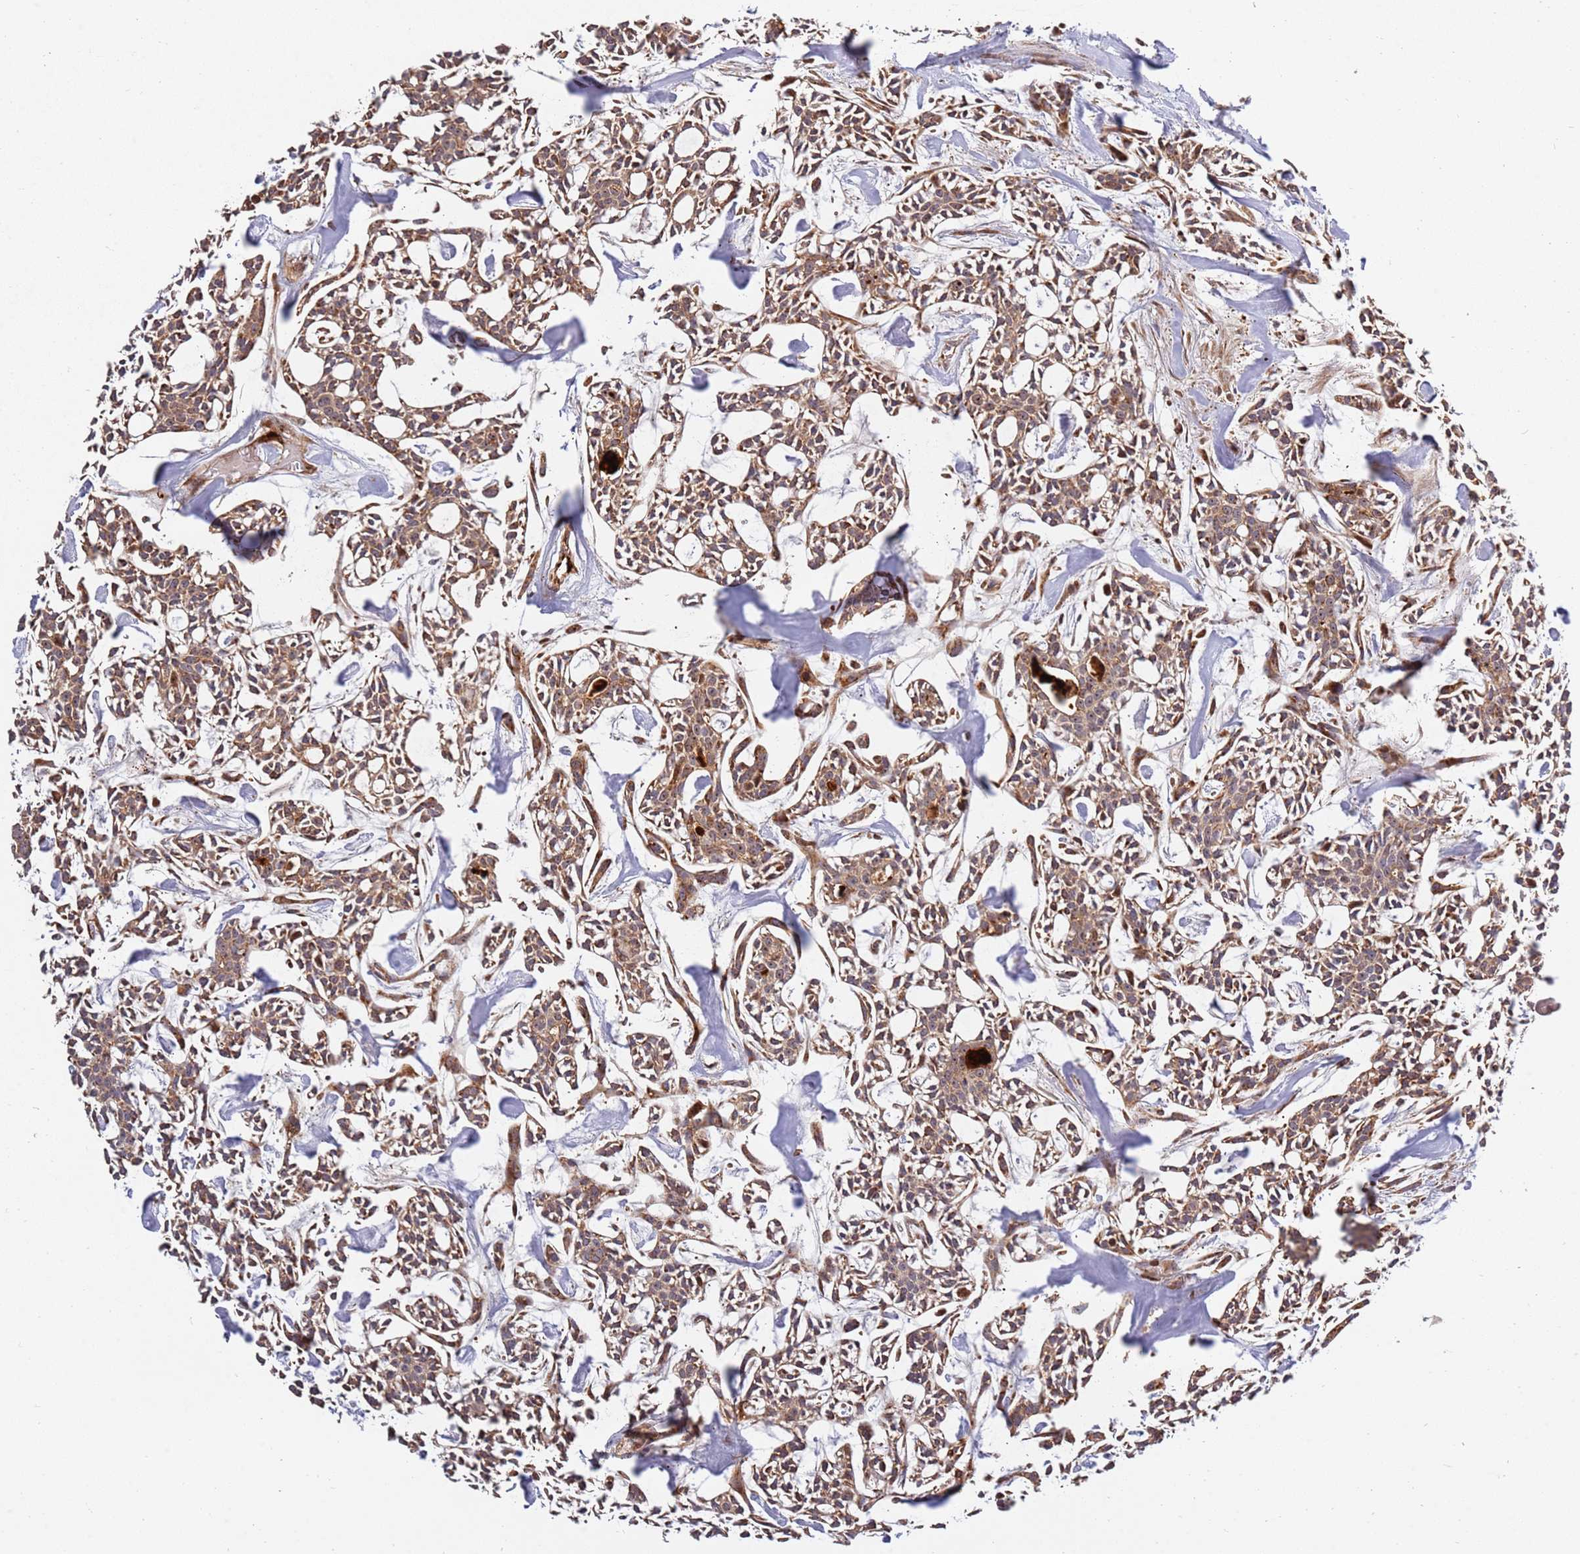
{"staining": {"intensity": "moderate", "quantity": ">75%", "location": "cytoplasmic/membranous"}, "tissue": "head and neck cancer", "cell_type": "Tumor cells", "image_type": "cancer", "snomed": [{"axis": "morphology", "description": "Adenocarcinoma, NOS"}, {"axis": "topography", "description": "Salivary gland"}, {"axis": "topography", "description": "Head-Neck"}], "caption": "Head and neck adenocarcinoma stained with DAB IHC demonstrates medium levels of moderate cytoplasmic/membranous positivity in about >75% of tumor cells.", "gene": "KIF25", "patient": {"sex": "male", "age": 55}}